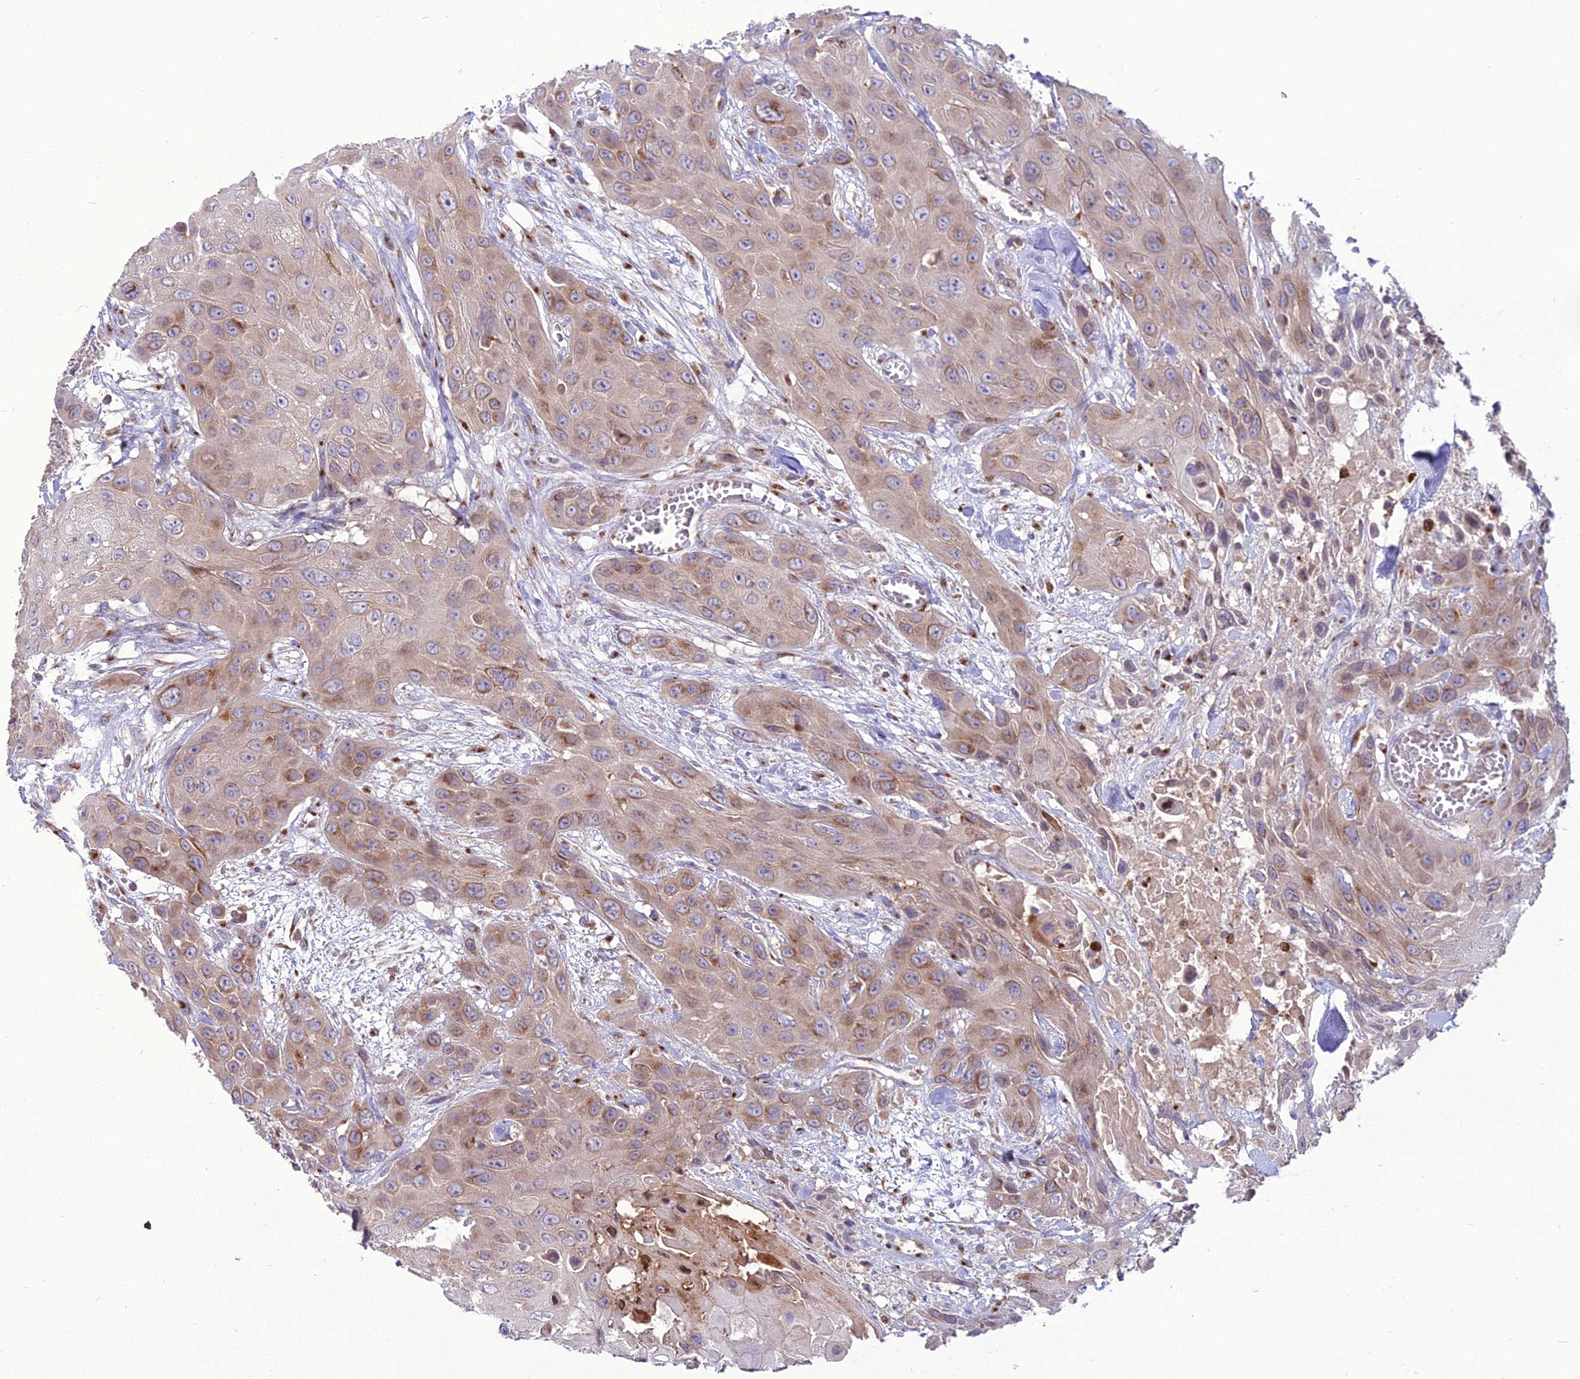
{"staining": {"intensity": "moderate", "quantity": "25%-75%", "location": "cytoplasmic/membranous"}, "tissue": "head and neck cancer", "cell_type": "Tumor cells", "image_type": "cancer", "snomed": [{"axis": "morphology", "description": "Squamous cell carcinoma, NOS"}, {"axis": "topography", "description": "Head-Neck"}], "caption": "This image exhibits IHC staining of human head and neck cancer, with medium moderate cytoplasmic/membranous expression in approximately 25%-75% of tumor cells.", "gene": "SPRYD7", "patient": {"sex": "male", "age": 81}}